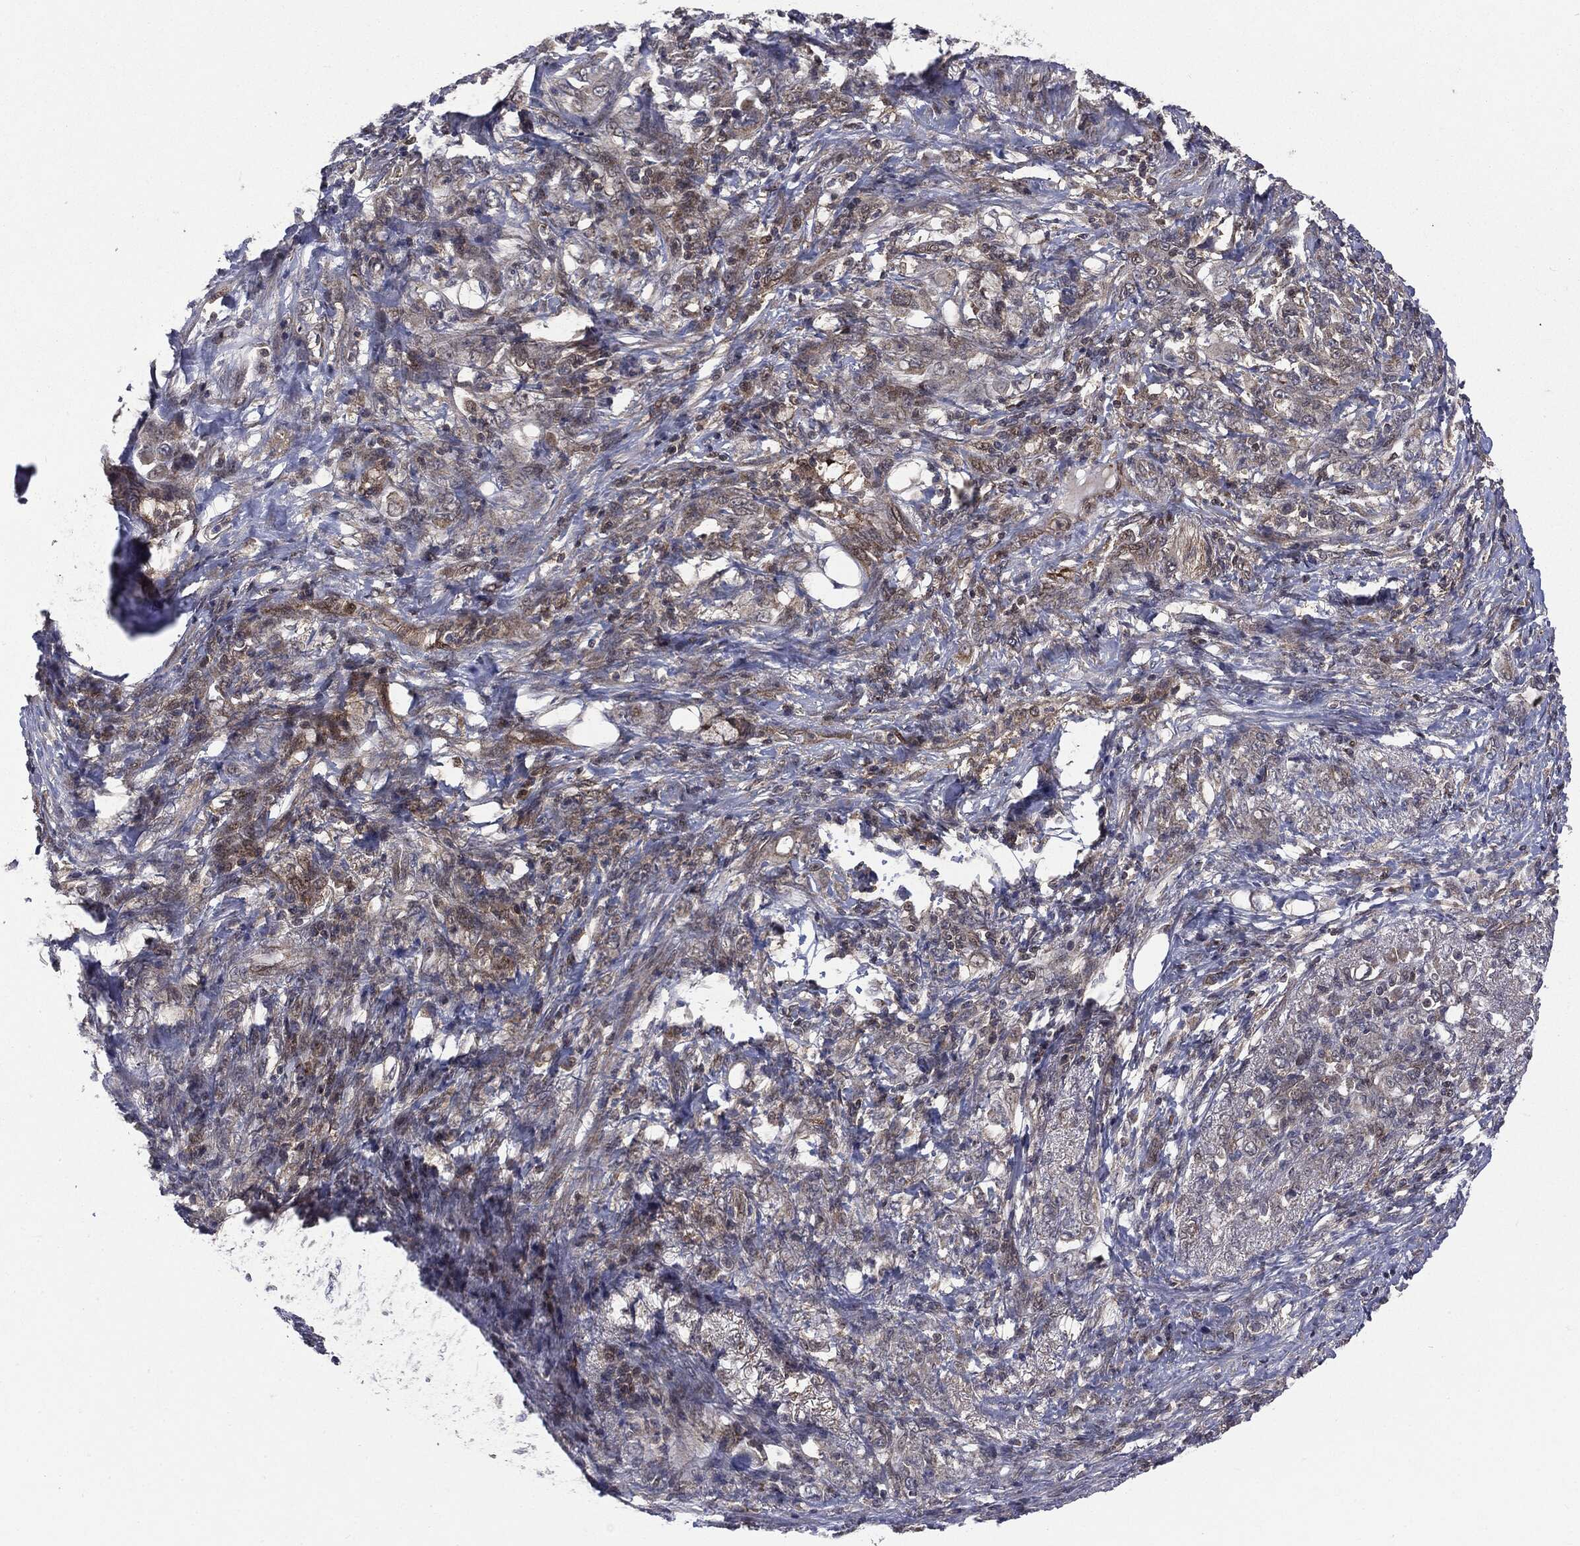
{"staining": {"intensity": "strong", "quantity": "25%-75%", "location": "cytoplasmic/membranous"}, "tissue": "stomach cancer", "cell_type": "Tumor cells", "image_type": "cancer", "snomed": [{"axis": "morphology", "description": "Normal tissue, NOS"}, {"axis": "morphology", "description": "Adenocarcinoma, NOS"}, {"axis": "topography", "description": "Stomach"}], "caption": "A photomicrograph showing strong cytoplasmic/membranous staining in approximately 25%-75% of tumor cells in stomach cancer, as visualized by brown immunohistochemical staining.", "gene": "PTPA", "patient": {"sex": "female", "age": 79}}